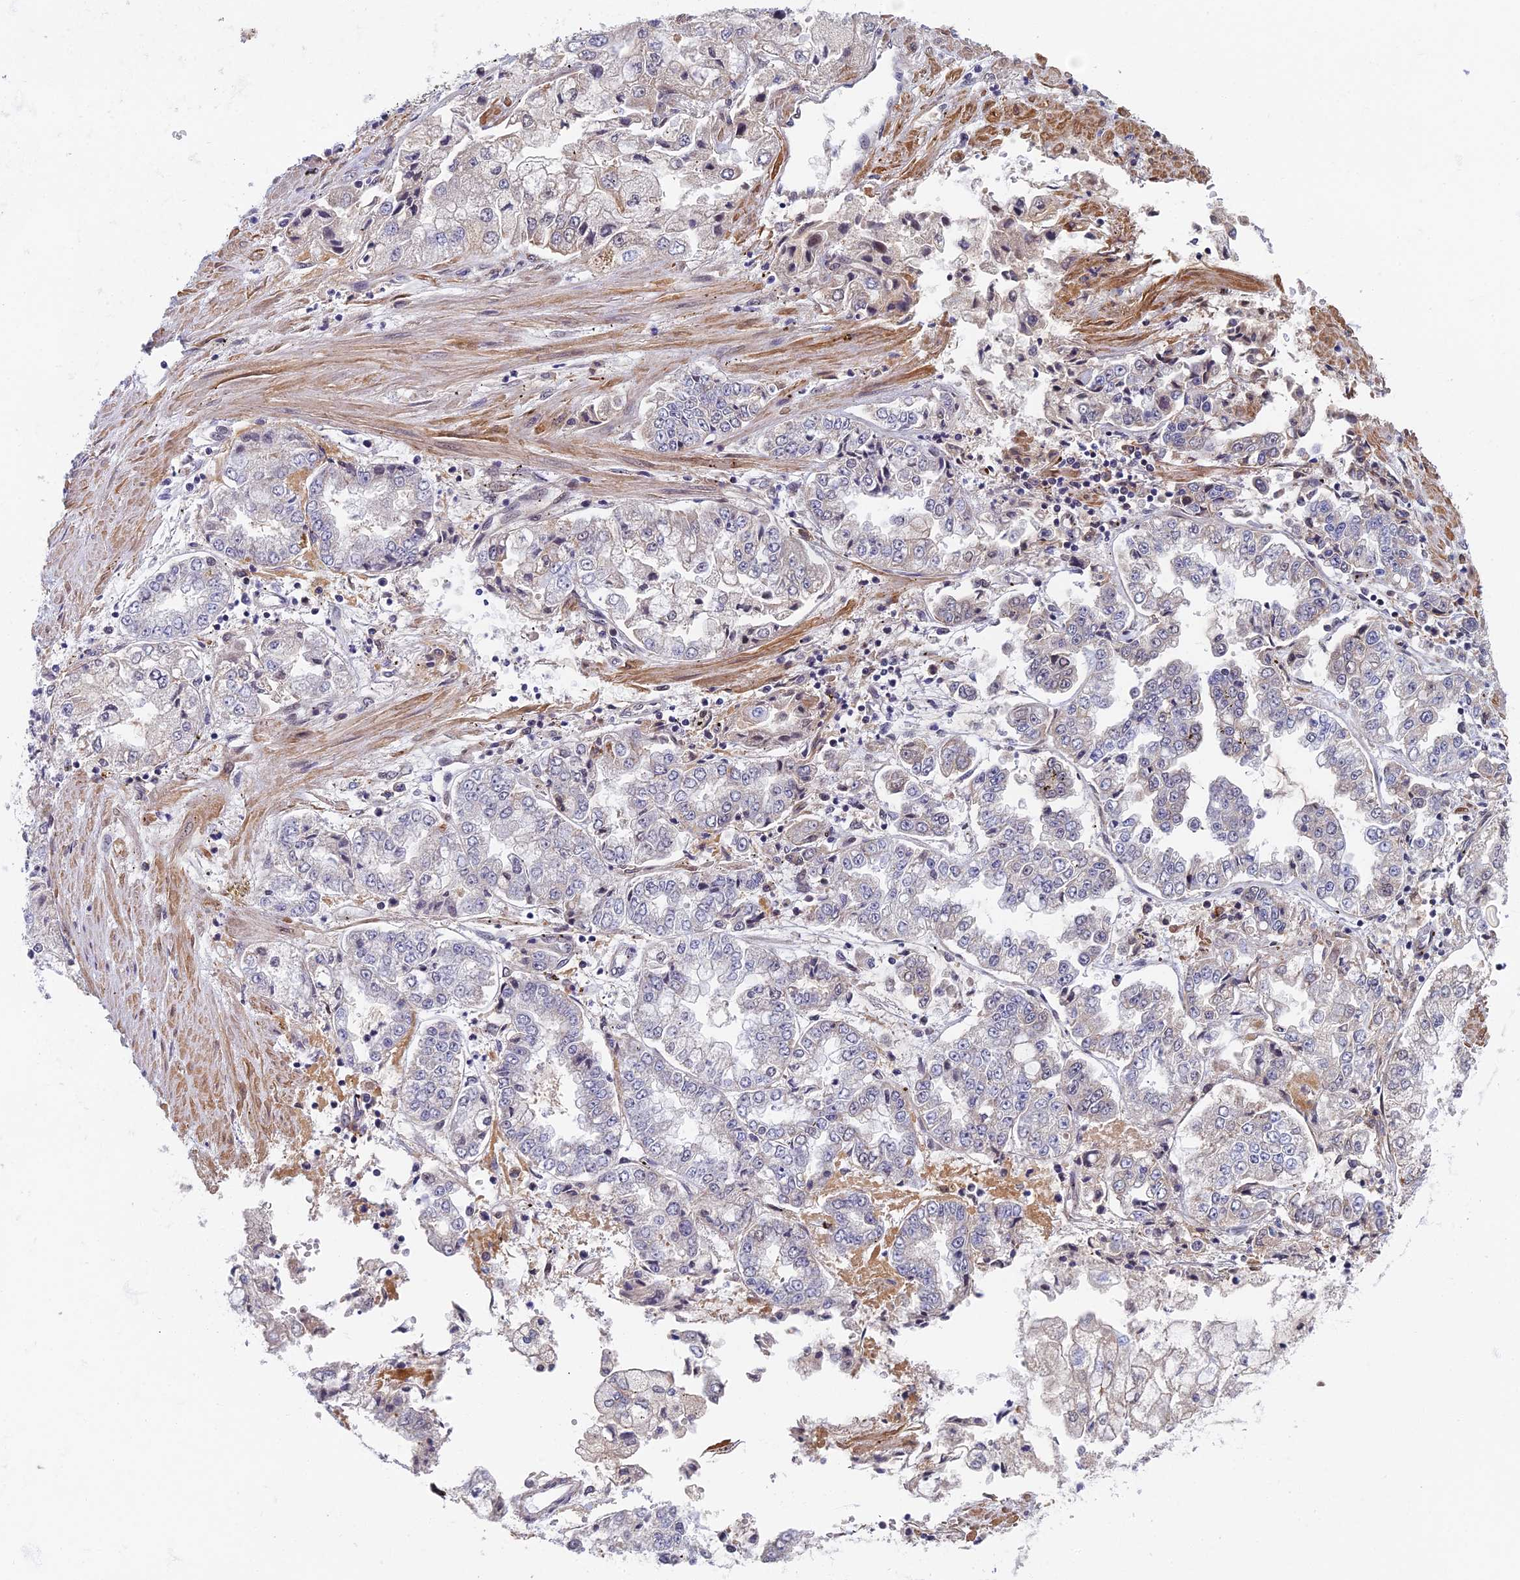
{"staining": {"intensity": "negative", "quantity": "none", "location": "none"}, "tissue": "stomach cancer", "cell_type": "Tumor cells", "image_type": "cancer", "snomed": [{"axis": "morphology", "description": "Adenocarcinoma, NOS"}, {"axis": "topography", "description": "Stomach"}], "caption": "IHC histopathology image of human stomach adenocarcinoma stained for a protein (brown), which exhibits no staining in tumor cells.", "gene": "TAF13", "patient": {"sex": "male", "age": 76}}